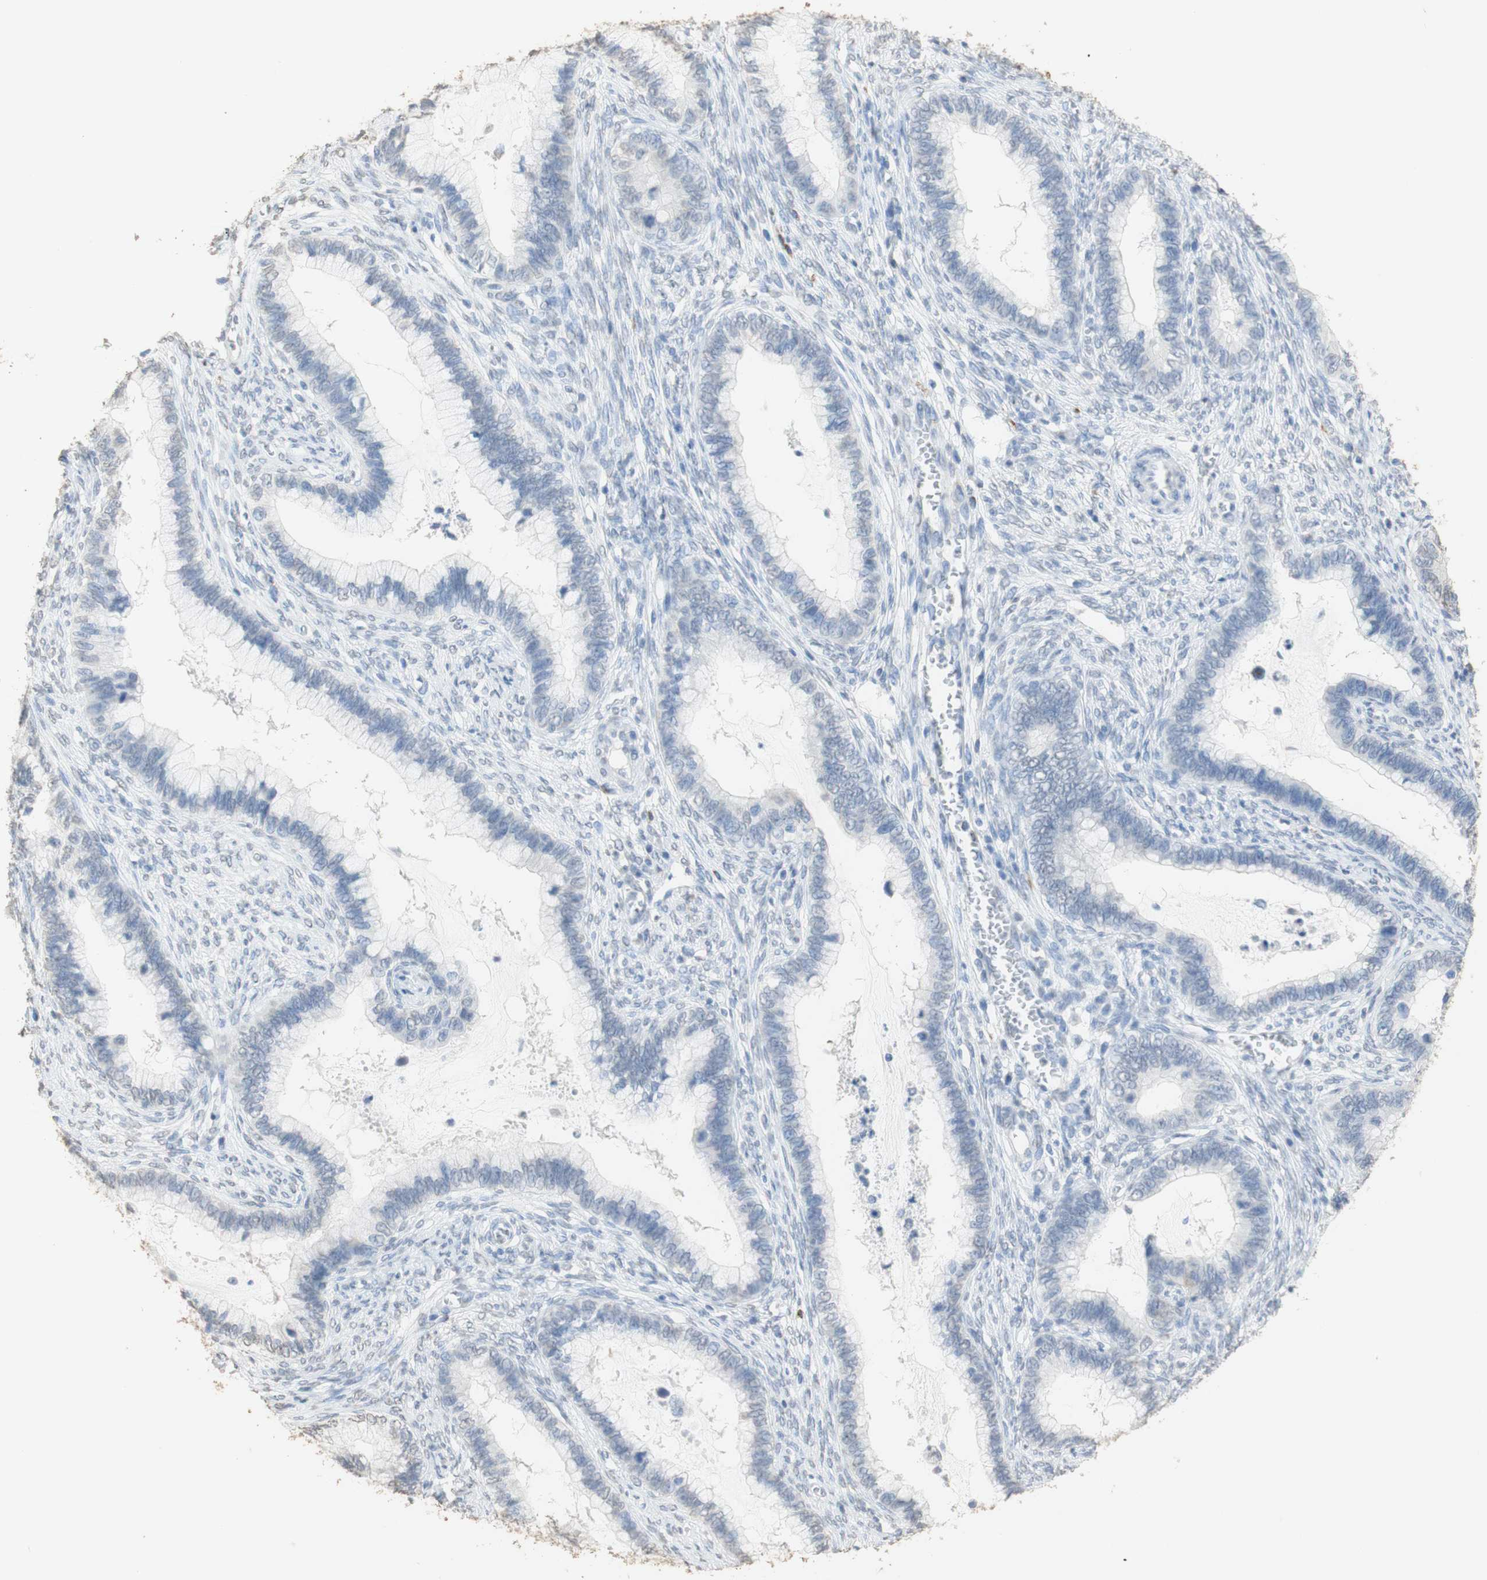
{"staining": {"intensity": "weak", "quantity": "<25%", "location": "cytoplasmic/membranous"}, "tissue": "cervical cancer", "cell_type": "Tumor cells", "image_type": "cancer", "snomed": [{"axis": "morphology", "description": "Adenocarcinoma, NOS"}, {"axis": "topography", "description": "Cervix"}], "caption": "An IHC photomicrograph of cervical adenocarcinoma is shown. There is no staining in tumor cells of cervical adenocarcinoma.", "gene": "L1CAM", "patient": {"sex": "female", "age": 44}}